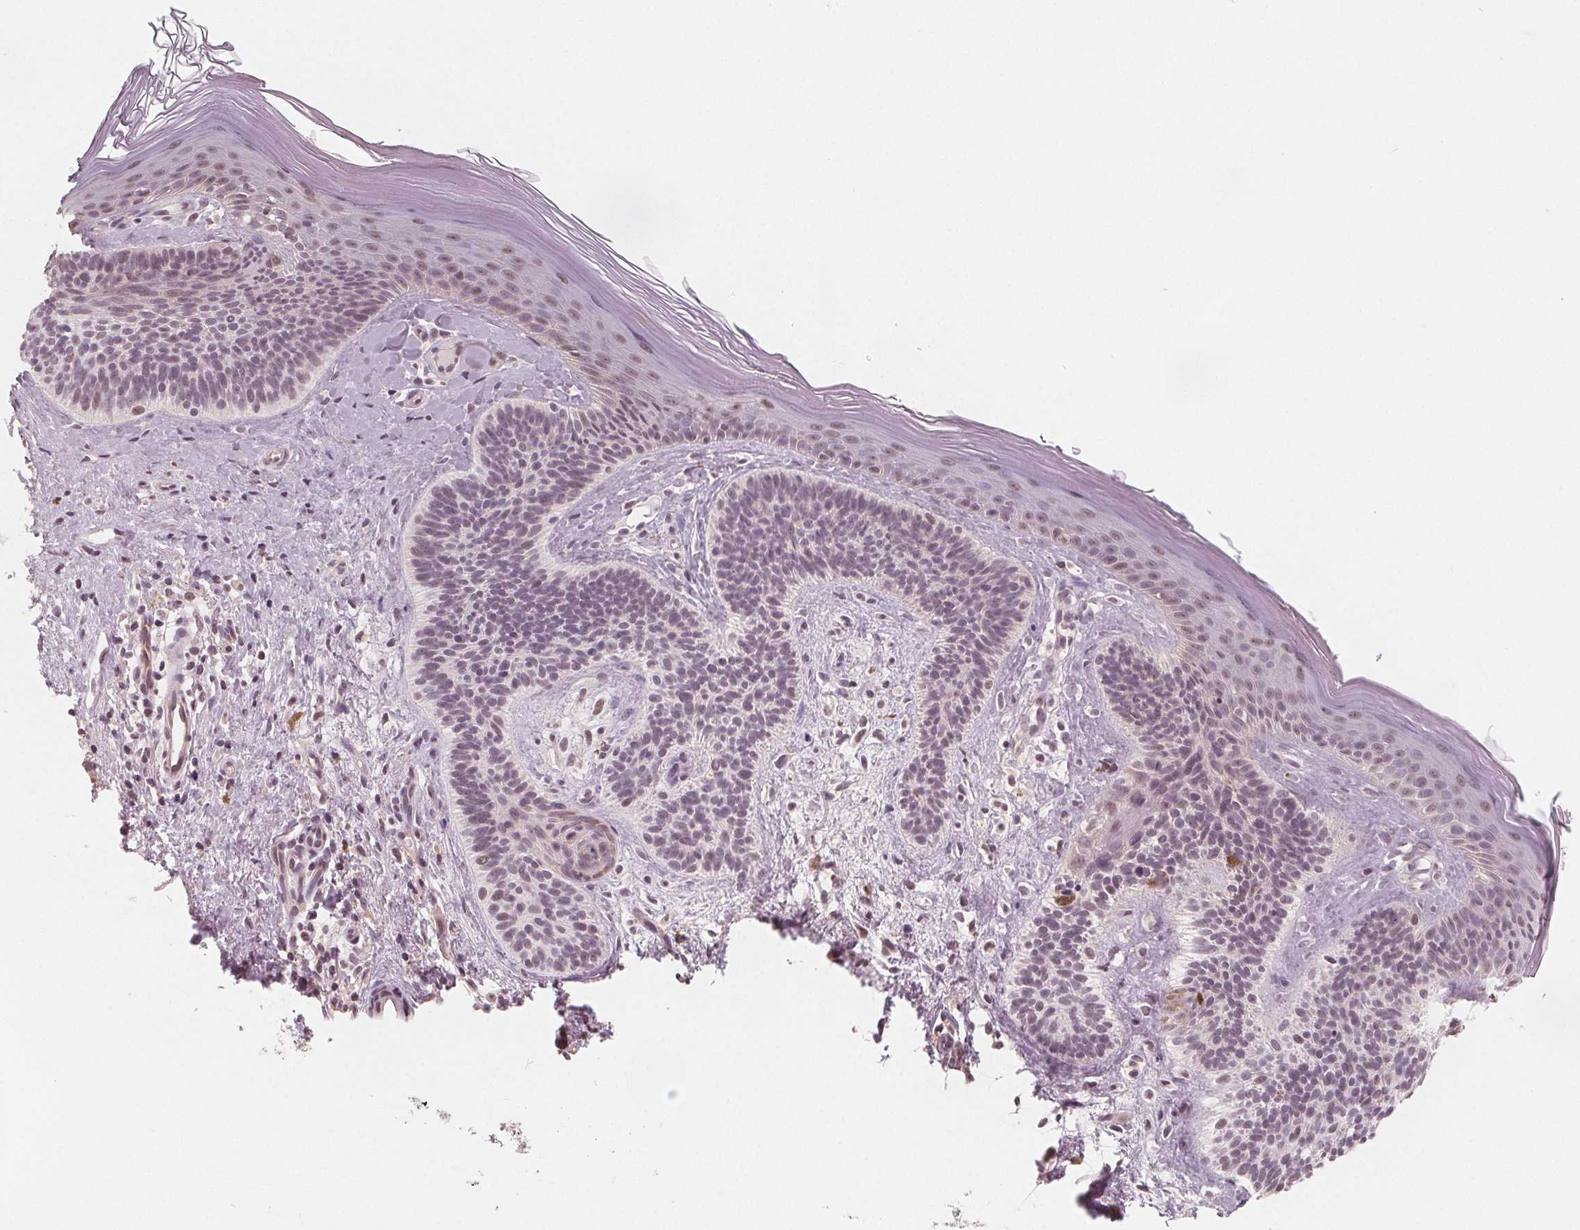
{"staining": {"intensity": "negative", "quantity": "none", "location": "none"}, "tissue": "skin cancer", "cell_type": "Tumor cells", "image_type": "cancer", "snomed": [{"axis": "morphology", "description": "Basal cell carcinoma"}, {"axis": "topography", "description": "Skin"}], "caption": "DAB immunohistochemical staining of basal cell carcinoma (skin) demonstrates no significant staining in tumor cells.", "gene": "NUP210L", "patient": {"sex": "male", "age": 79}}